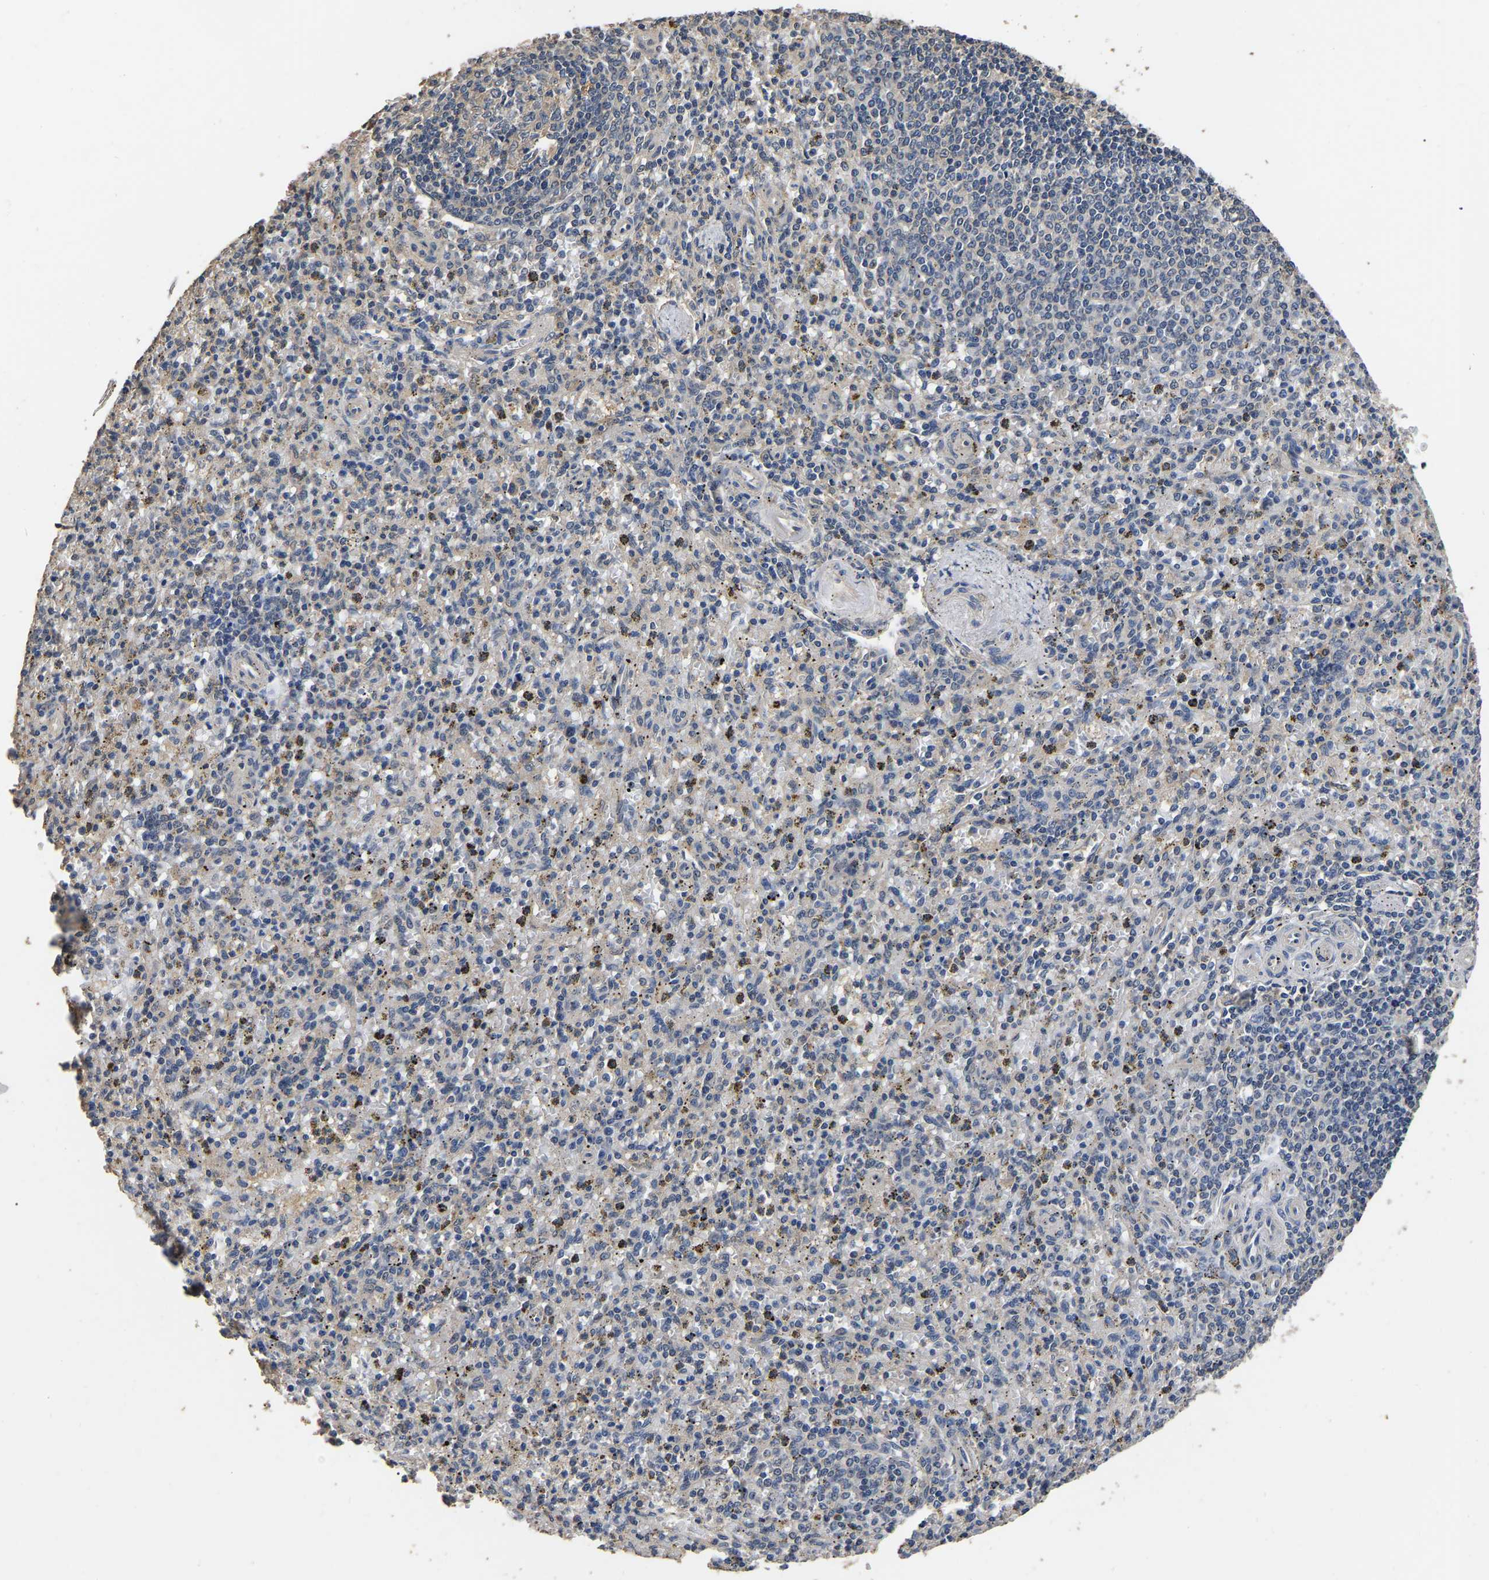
{"staining": {"intensity": "negative", "quantity": "none", "location": "none"}, "tissue": "spleen", "cell_type": "Cells in red pulp", "image_type": "normal", "snomed": [{"axis": "morphology", "description": "Normal tissue, NOS"}, {"axis": "topography", "description": "Spleen"}], "caption": "High power microscopy histopathology image of an immunohistochemistry (IHC) image of normal spleen, revealing no significant staining in cells in red pulp. Brightfield microscopy of IHC stained with DAB (3,3'-diaminobenzidine) (brown) and hematoxylin (blue), captured at high magnification.", "gene": "STK32C", "patient": {"sex": "male", "age": 72}}